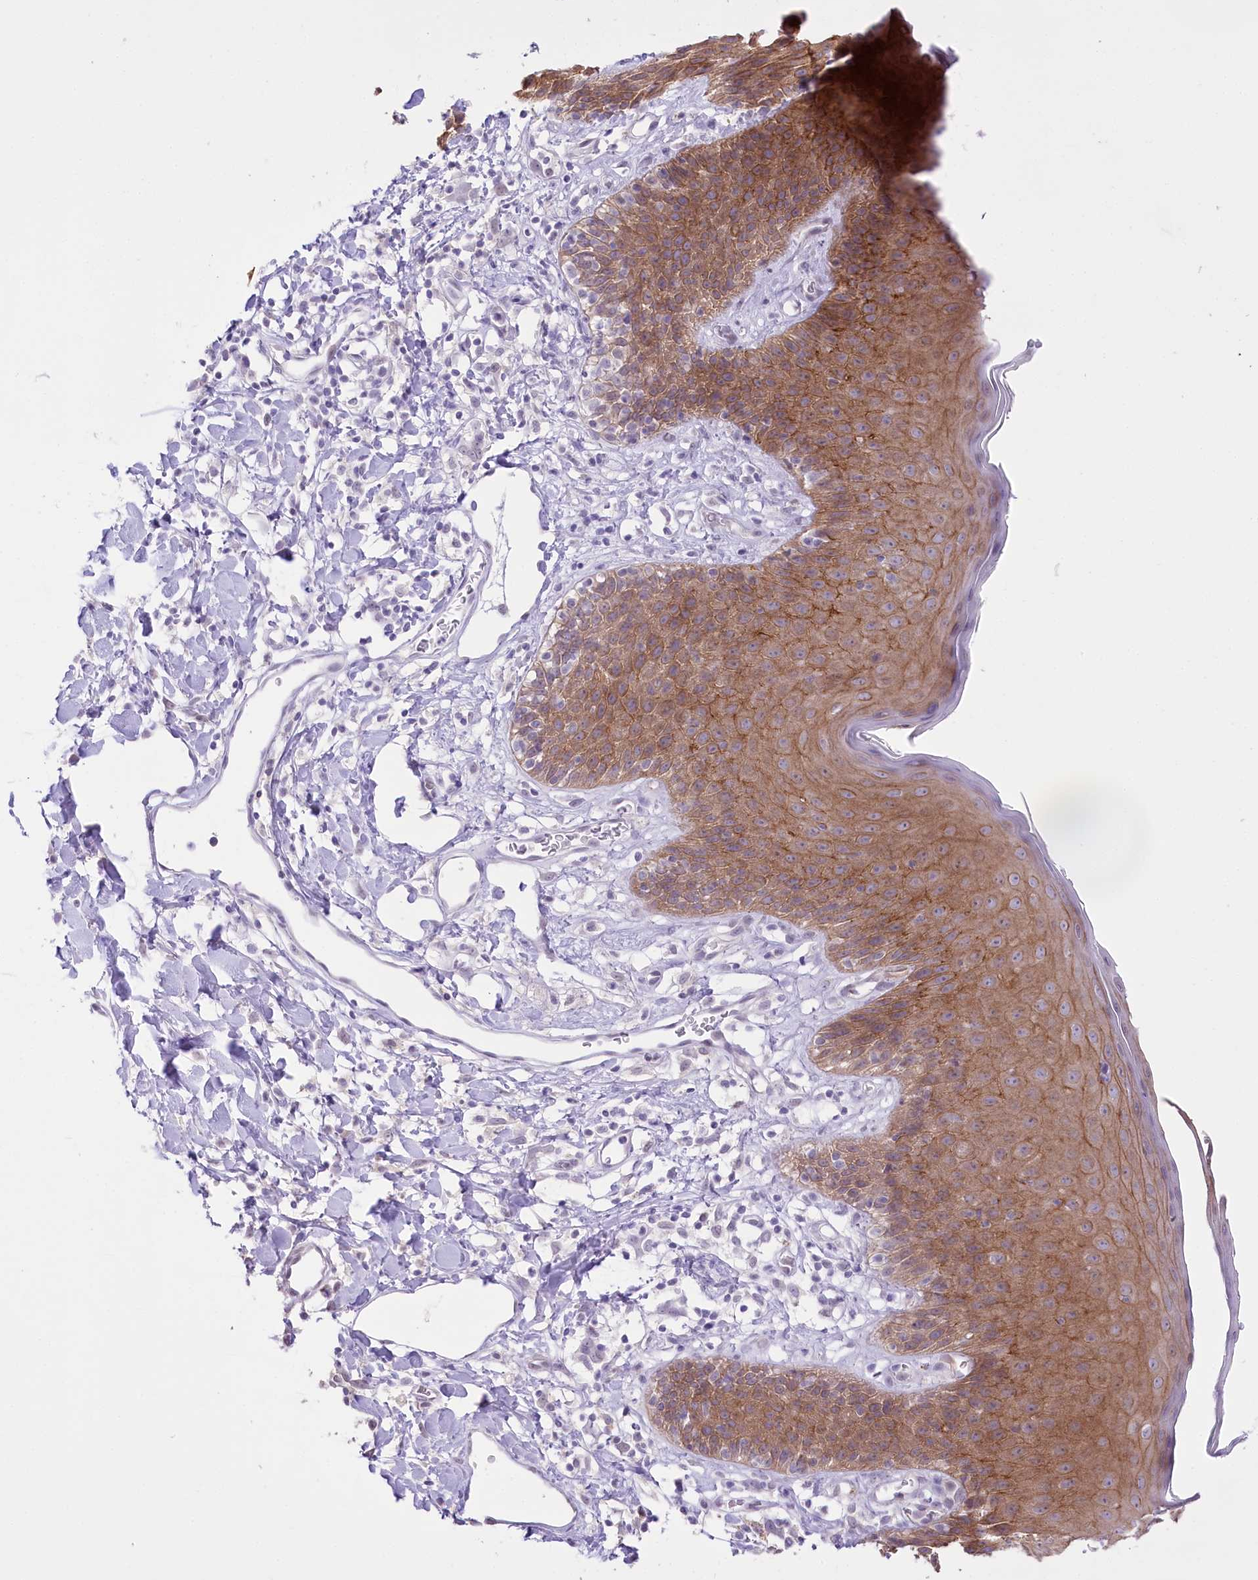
{"staining": {"intensity": "moderate", "quantity": ">75%", "location": "cytoplasmic/membranous"}, "tissue": "skin", "cell_type": "Epidermal cells", "image_type": "normal", "snomed": [{"axis": "morphology", "description": "Normal tissue, NOS"}, {"axis": "topography", "description": "Vulva"}], "caption": "IHC image of unremarkable human skin stained for a protein (brown), which shows medium levels of moderate cytoplasmic/membranous expression in about >75% of epidermal cells.", "gene": "SLC39A10", "patient": {"sex": "female", "age": 68}}